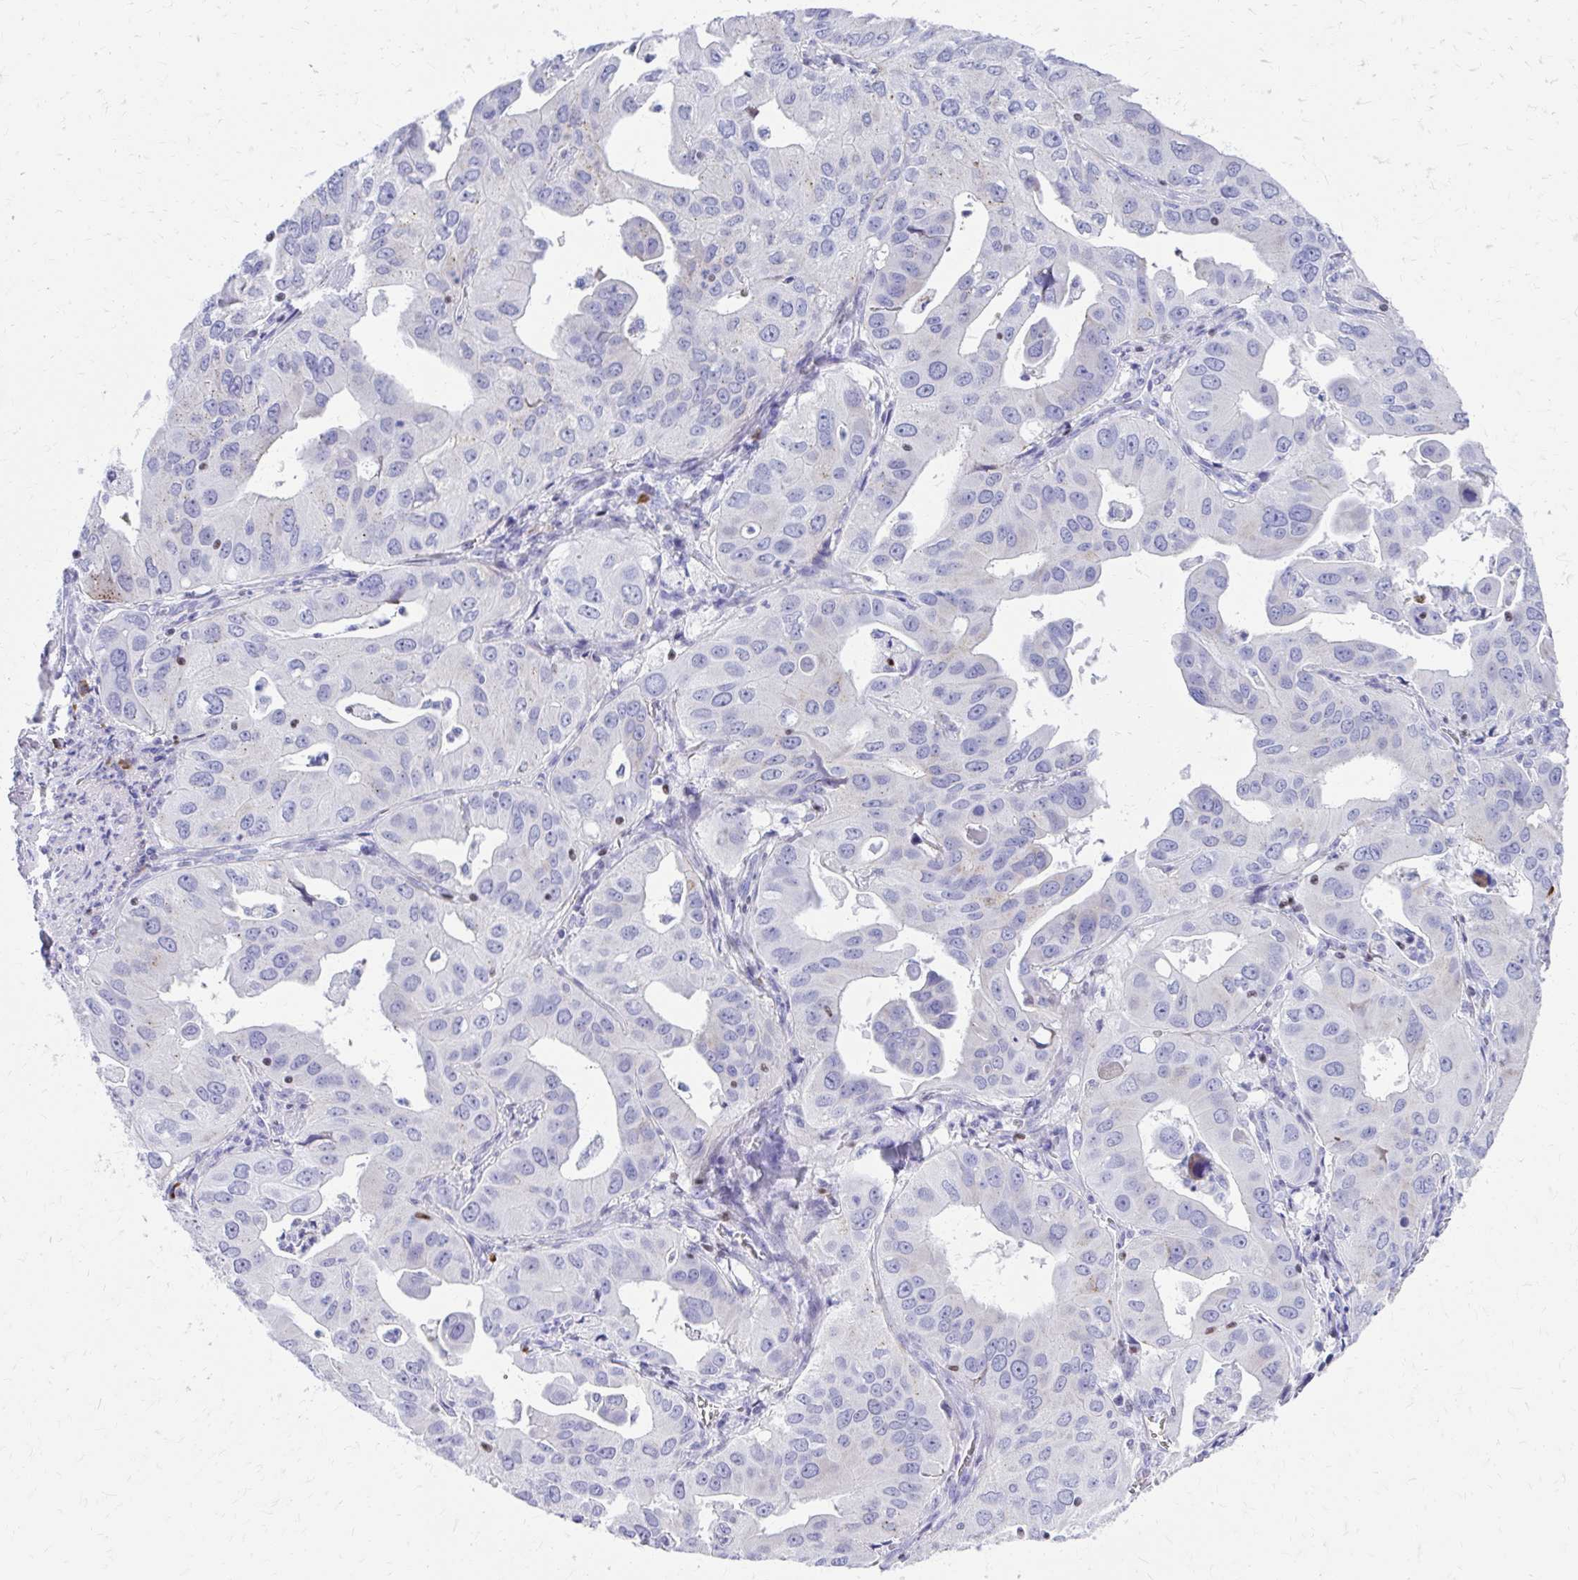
{"staining": {"intensity": "negative", "quantity": "none", "location": "none"}, "tissue": "lung cancer", "cell_type": "Tumor cells", "image_type": "cancer", "snomed": [{"axis": "morphology", "description": "Adenocarcinoma, NOS"}, {"axis": "topography", "description": "Lung"}], "caption": "Immunohistochemical staining of human lung adenocarcinoma reveals no significant staining in tumor cells.", "gene": "RUNX3", "patient": {"sex": "male", "age": 48}}